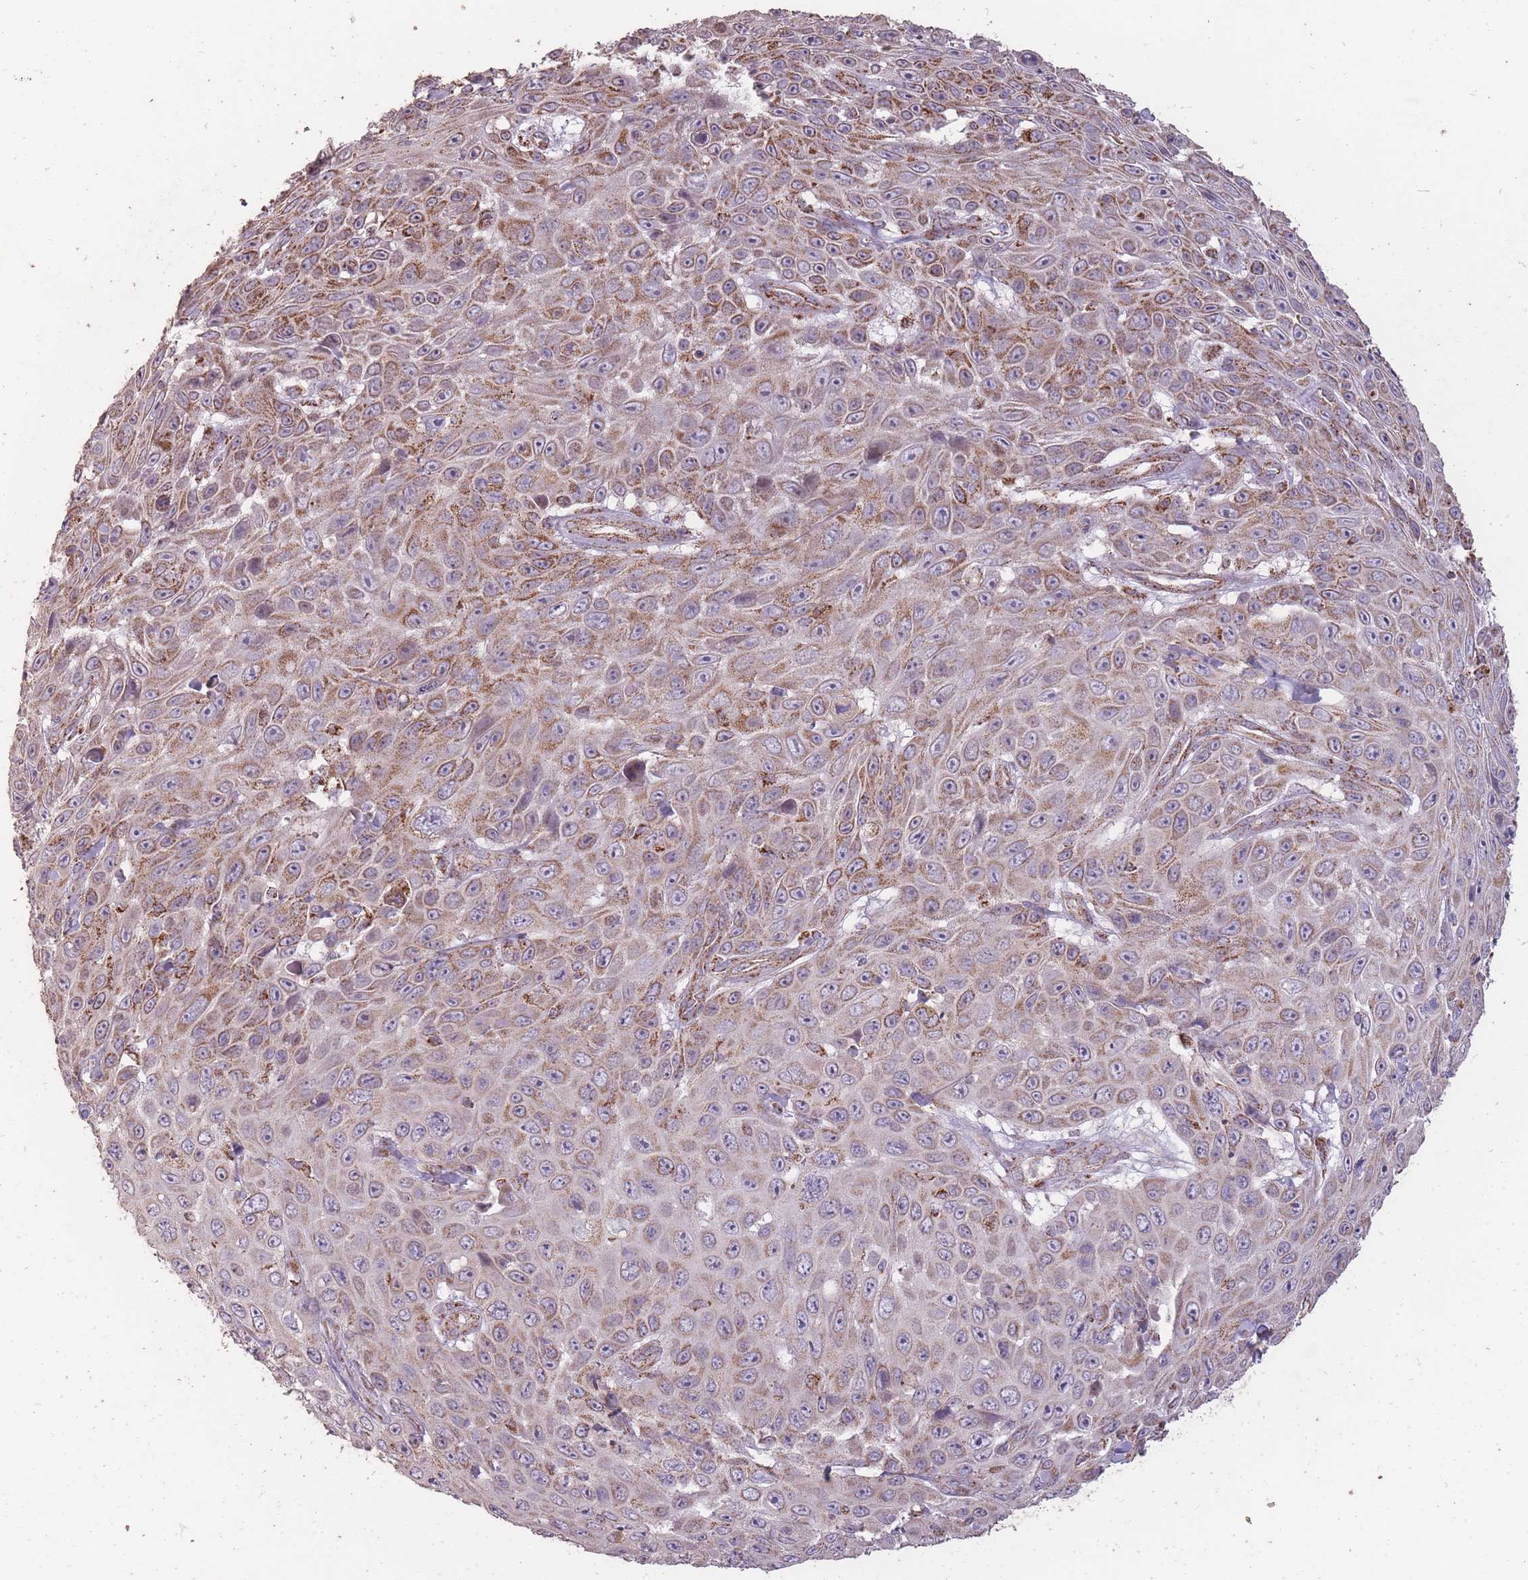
{"staining": {"intensity": "moderate", "quantity": "25%-75%", "location": "cytoplasmic/membranous"}, "tissue": "skin cancer", "cell_type": "Tumor cells", "image_type": "cancer", "snomed": [{"axis": "morphology", "description": "Squamous cell carcinoma, NOS"}, {"axis": "topography", "description": "Skin"}], "caption": "The photomicrograph displays staining of skin cancer, revealing moderate cytoplasmic/membranous protein positivity (brown color) within tumor cells.", "gene": "CNOT8", "patient": {"sex": "male", "age": 82}}